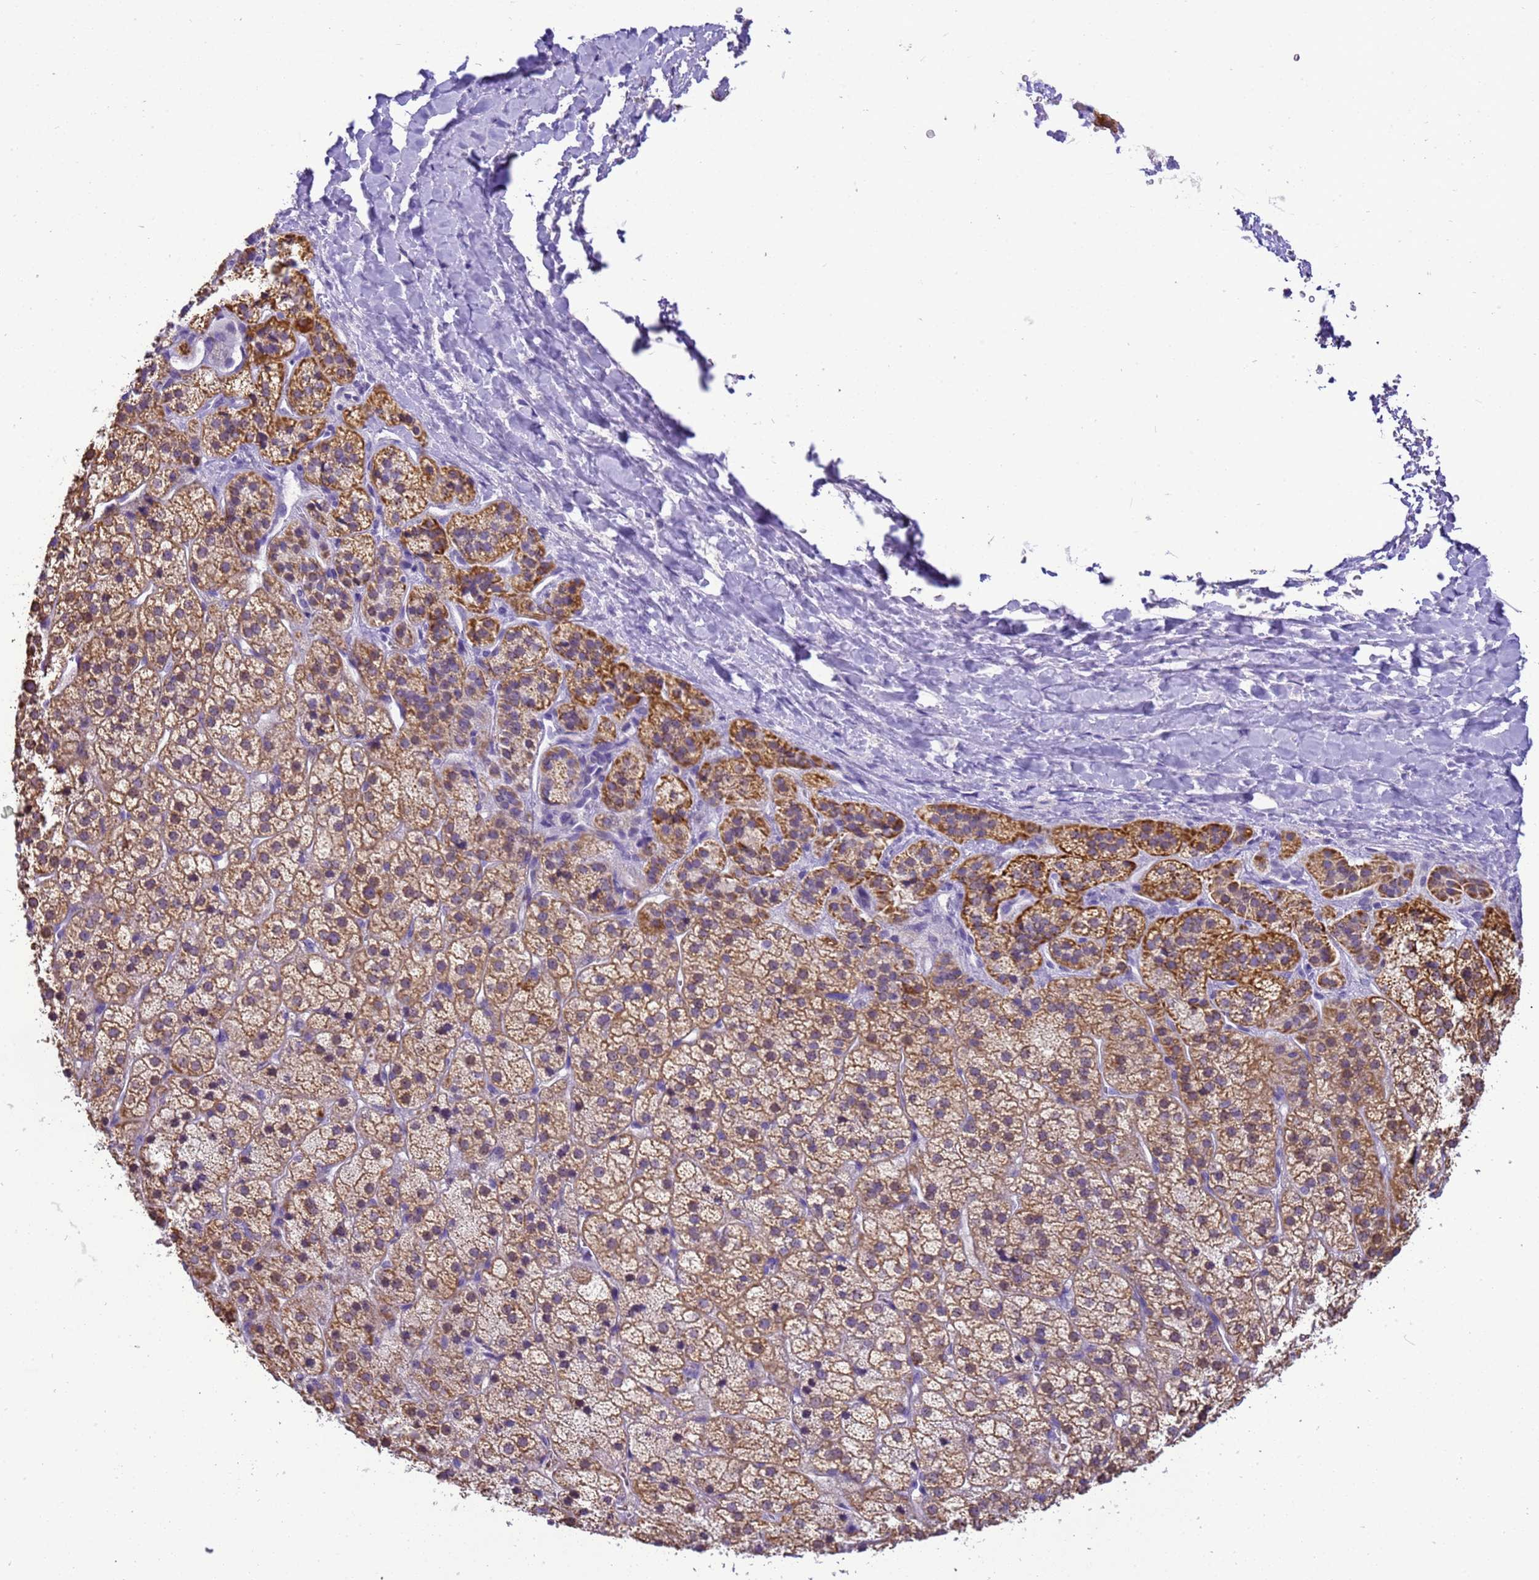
{"staining": {"intensity": "moderate", "quantity": "25%-75%", "location": "cytoplasmic/membranous"}, "tissue": "adrenal gland", "cell_type": "Glandular cells", "image_type": "normal", "snomed": [{"axis": "morphology", "description": "Normal tissue, NOS"}, {"axis": "topography", "description": "Adrenal gland"}], "caption": "IHC histopathology image of benign adrenal gland: human adrenal gland stained using immunohistochemistry shows medium levels of moderate protein expression localized specifically in the cytoplasmic/membranous of glandular cells, appearing as a cytoplasmic/membranous brown color.", "gene": "PIEZO2", "patient": {"sex": "female", "age": 57}}